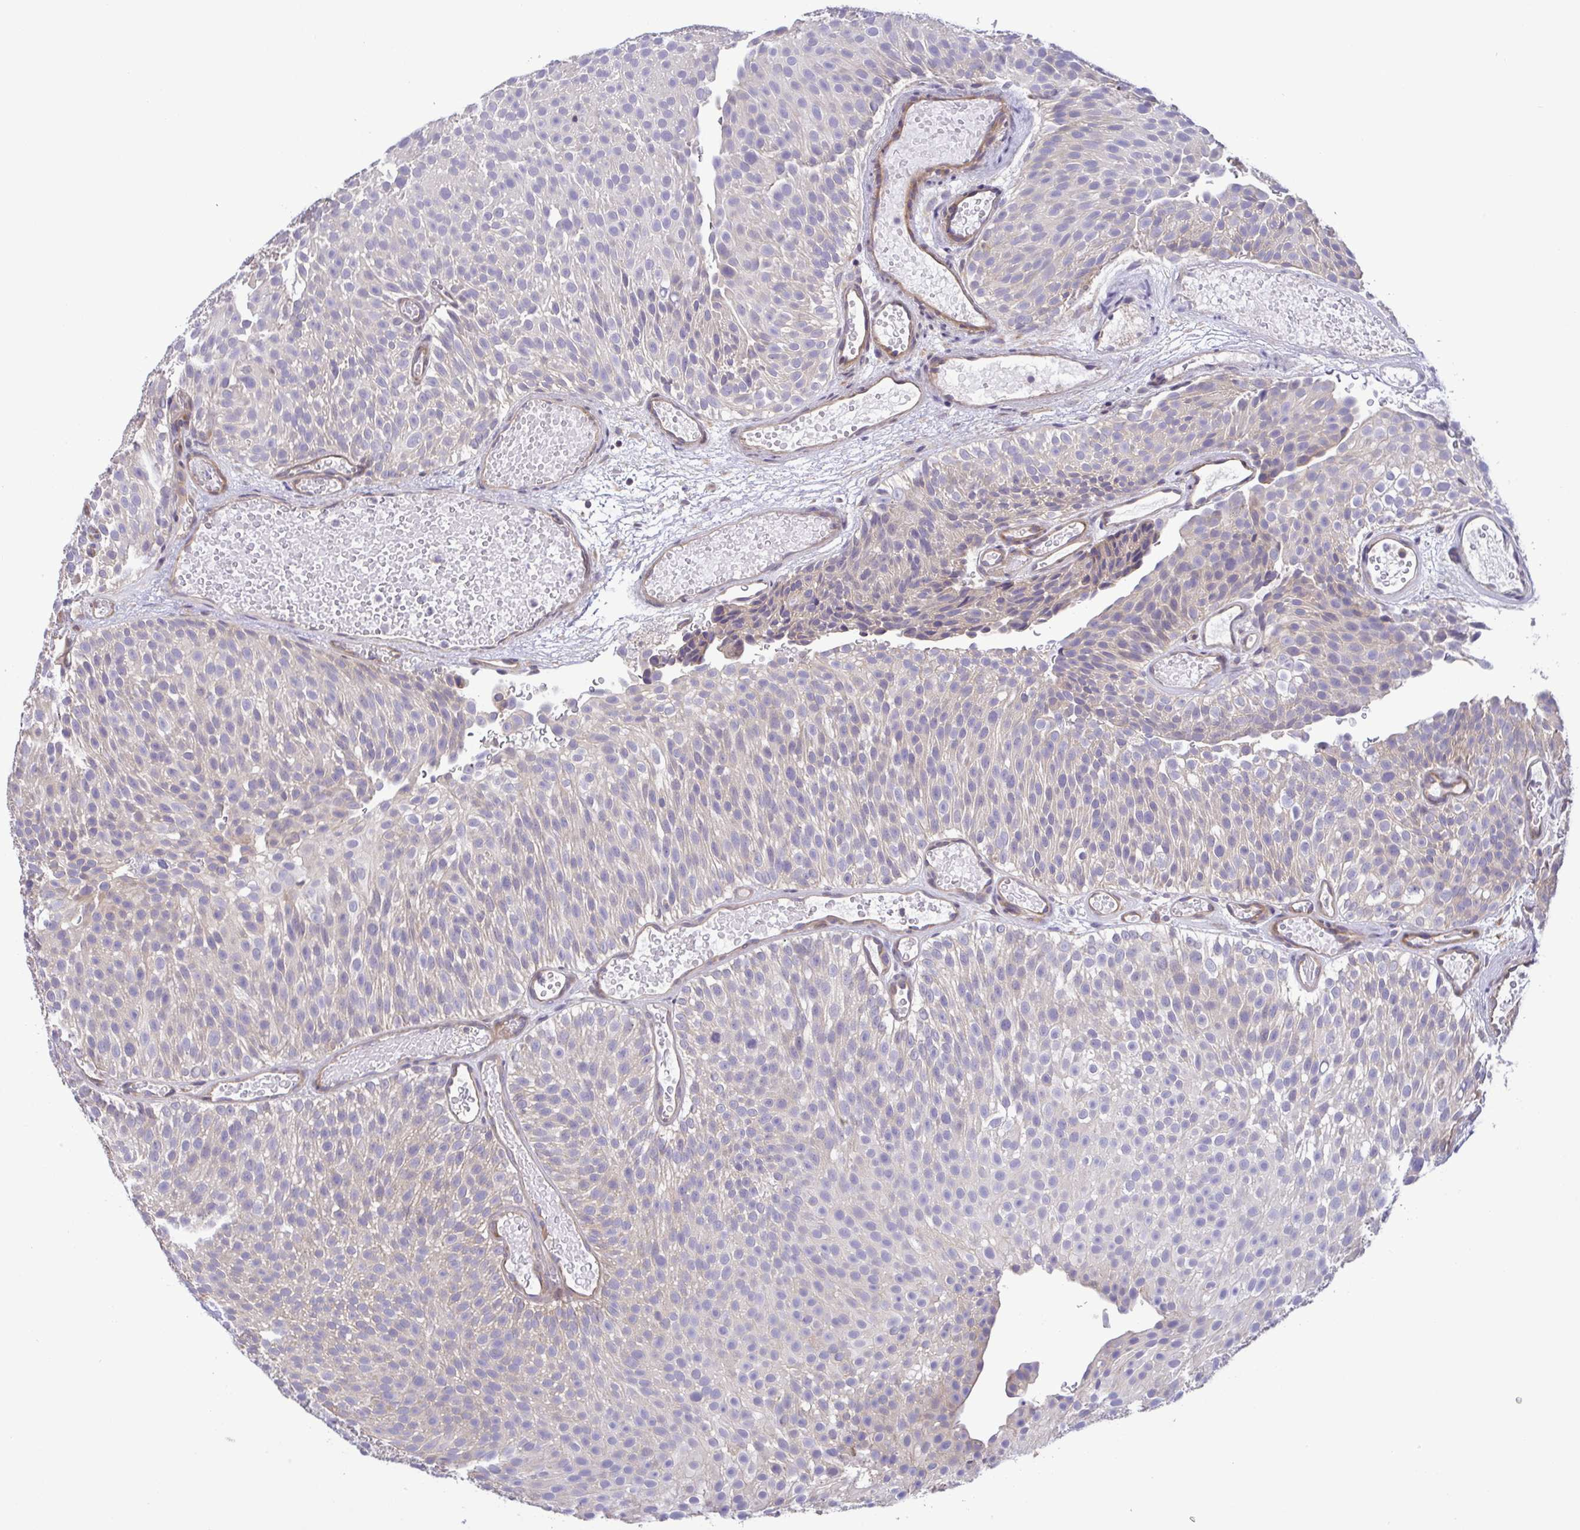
{"staining": {"intensity": "weak", "quantity": "25%-75%", "location": "cytoplasmic/membranous"}, "tissue": "urothelial cancer", "cell_type": "Tumor cells", "image_type": "cancer", "snomed": [{"axis": "morphology", "description": "Urothelial carcinoma, Low grade"}, {"axis": "topography", "description": "Urinary bladder"}], "caption": "High-magnification brightfield microscopy of urothelial carcinoma (low-grade) stained with DAB (brown) and counterstained with hematoxylin (blue). tumor cells exhibit weak cytoplasmic/membranous expression is present in about25%-75% of cells.", "gene": "LMF2", "patient": {"sex": "male", "age": 78}}